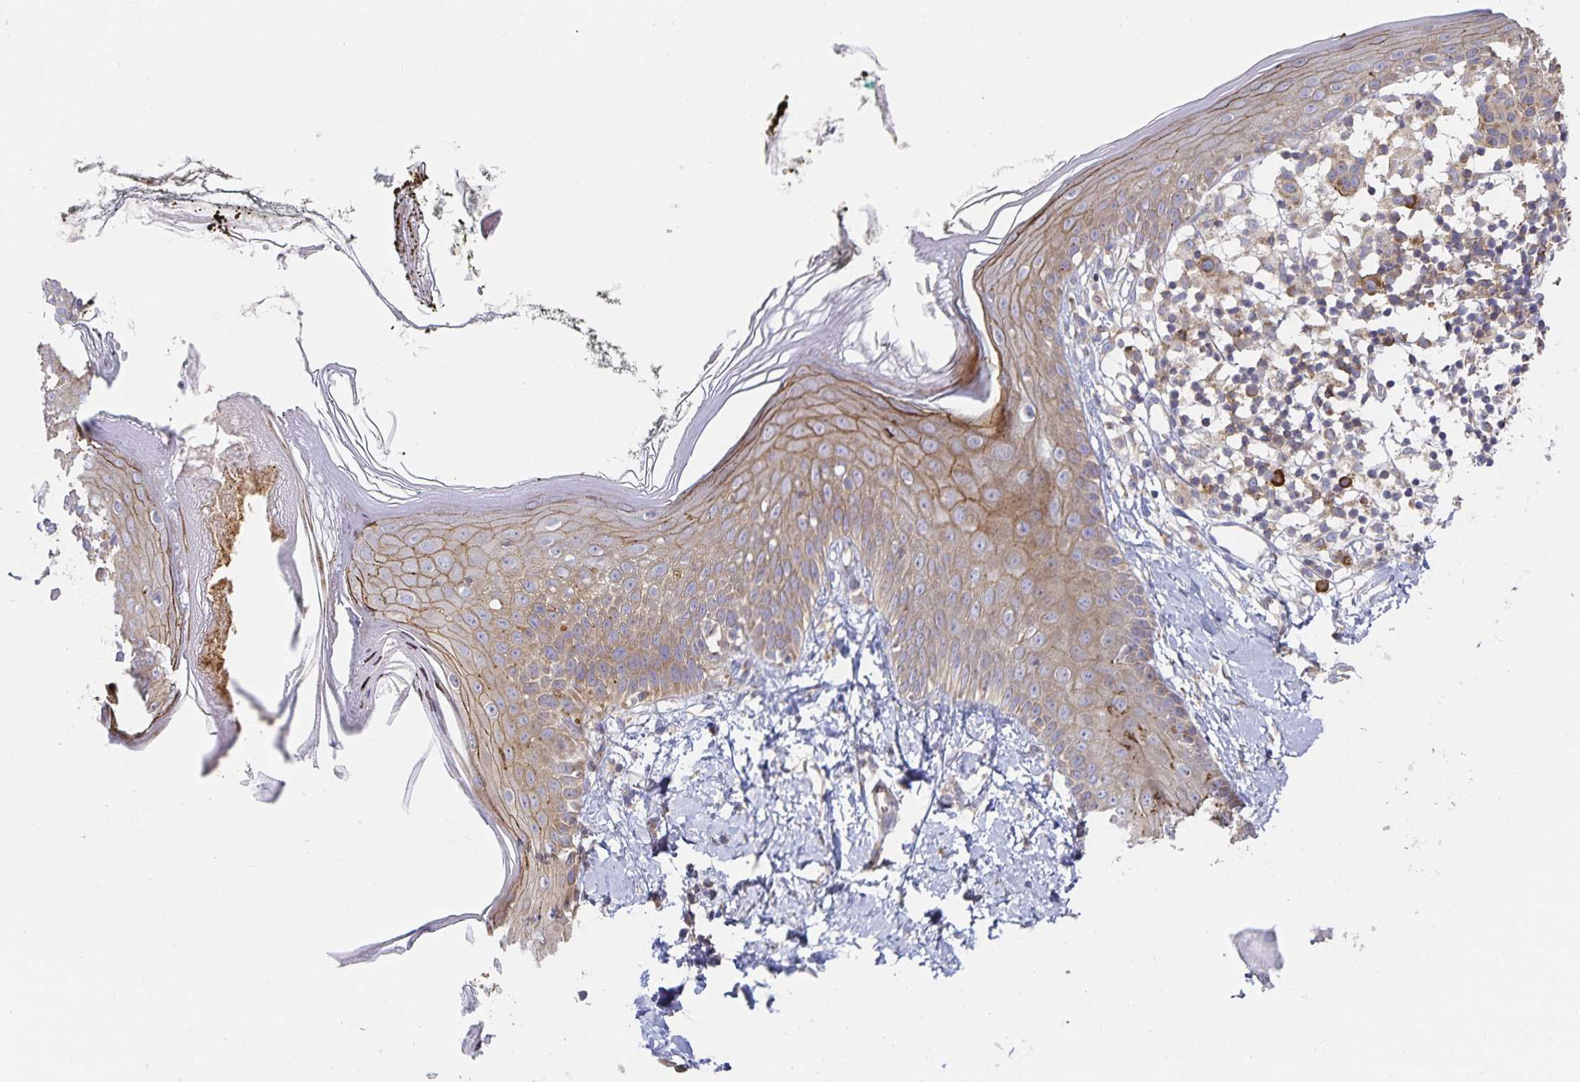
{"staining": {"intensity": "weak", "quantity": "<25%", "location": "cytoplasmic/membranous"}, "tissue": "skin", "cell_type": "Fibroblasts", "image_type": "normal", "snomed": [{"axis": "morphology", "description": "Normal tissue, NOS"}, {"axis": "topography", "description": "Skin"}], "caption": "This is a histopathology image of immunohistochemistry staining of normal skin, which shows no expression in fibroblasts. (DAB (3,3'-diaminobenzidine) immunohistochemistry, high magnification).", "gene": "NOMO1", "patient": {"sex": "female", "age": 34}}